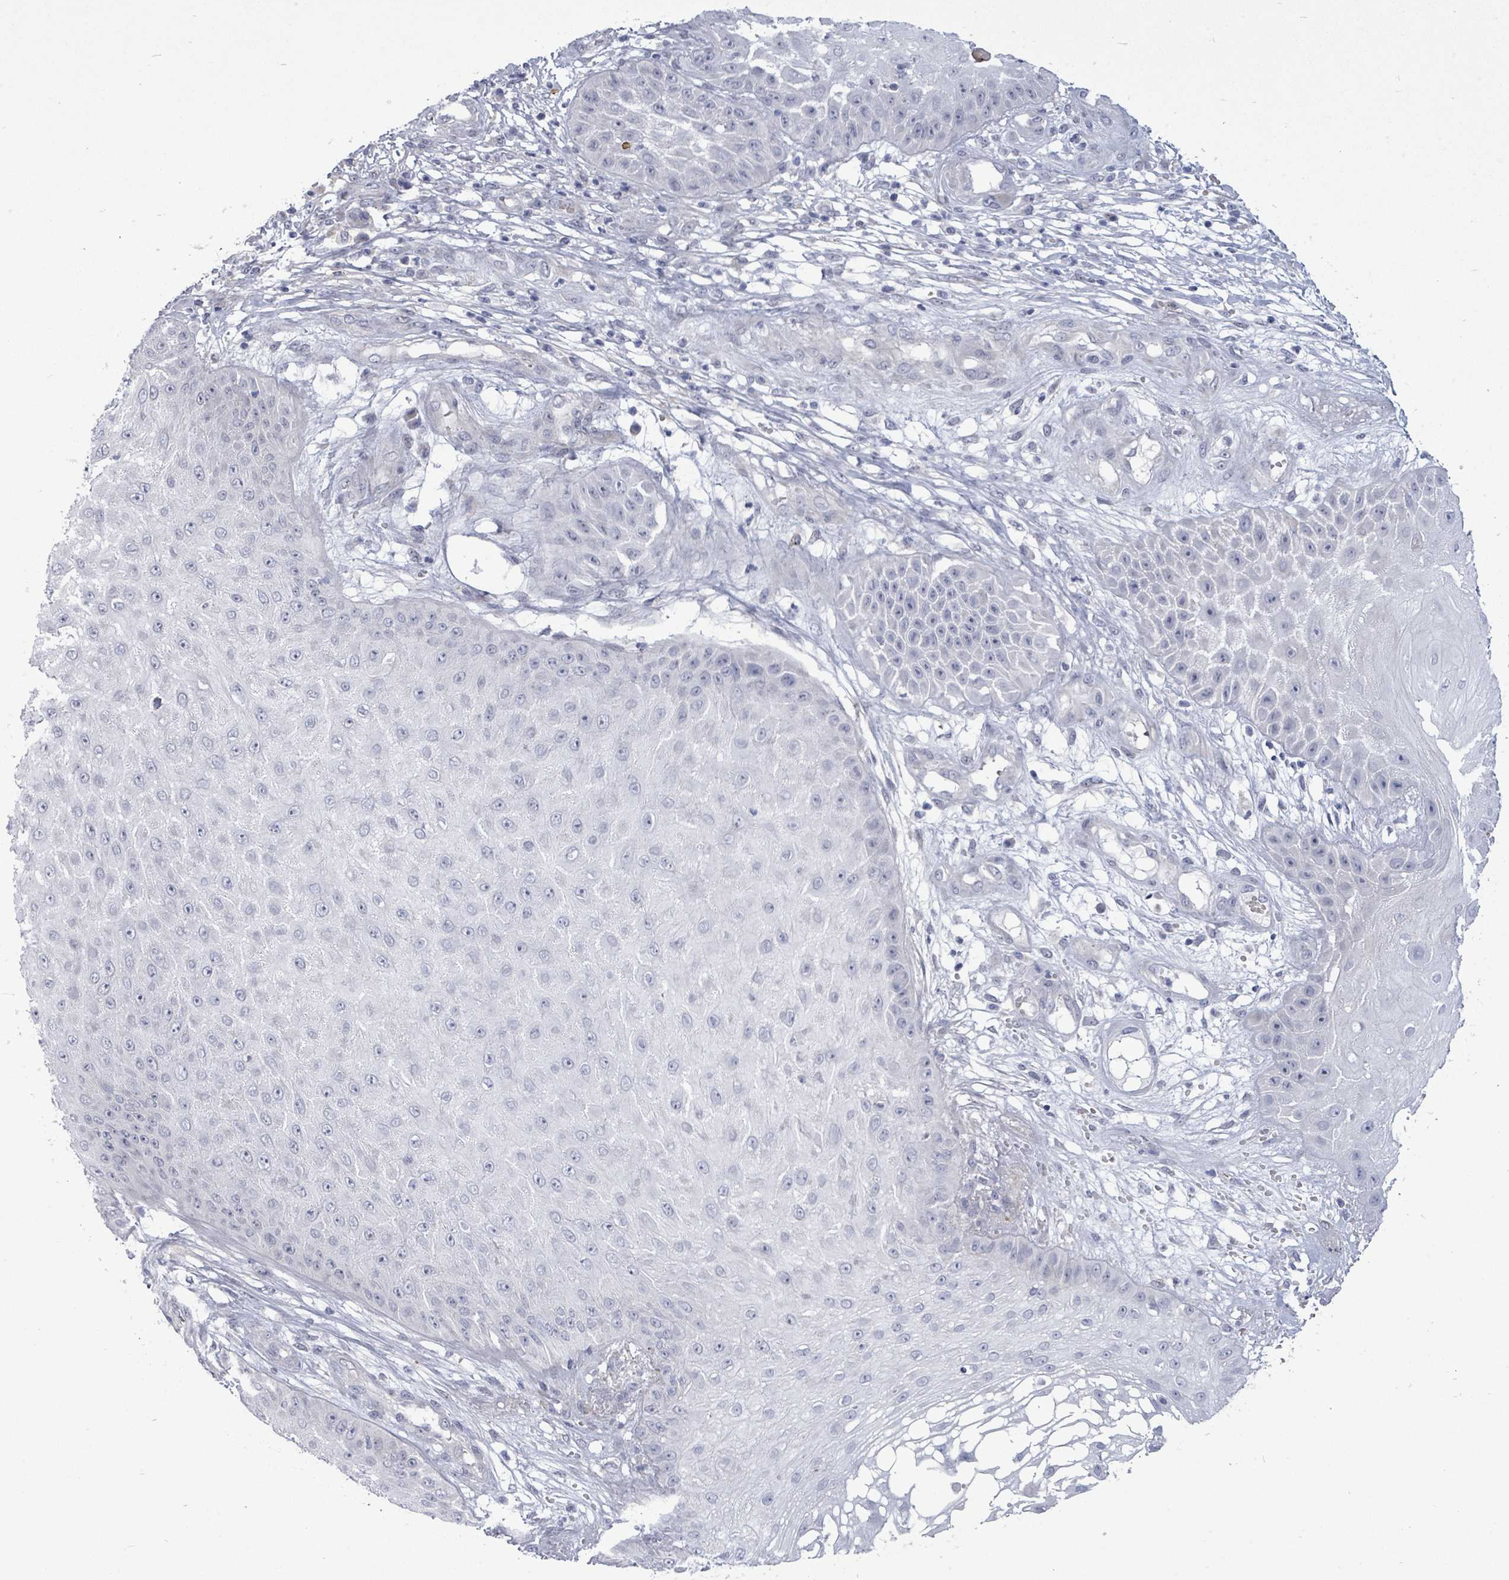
{"staining": {"intensity": "negative", "quantity": "none", "location": "none"}, "tissue": "skin cancer", "cell_type": "Tumor cells", "image_type": "cancer", "snomed": [{"axis": "morphology", "description": "Squamous cell carcinoma, NOS"}, {"axis": "topography", "description": "Skin"}], "caption": "This is a image of immunohistochemistry (IHC) staining of skin cancer, which shows no positivity in tumor cells.", "gene": "CT45A5", "patient": {"sex": "male", "age": 70}}